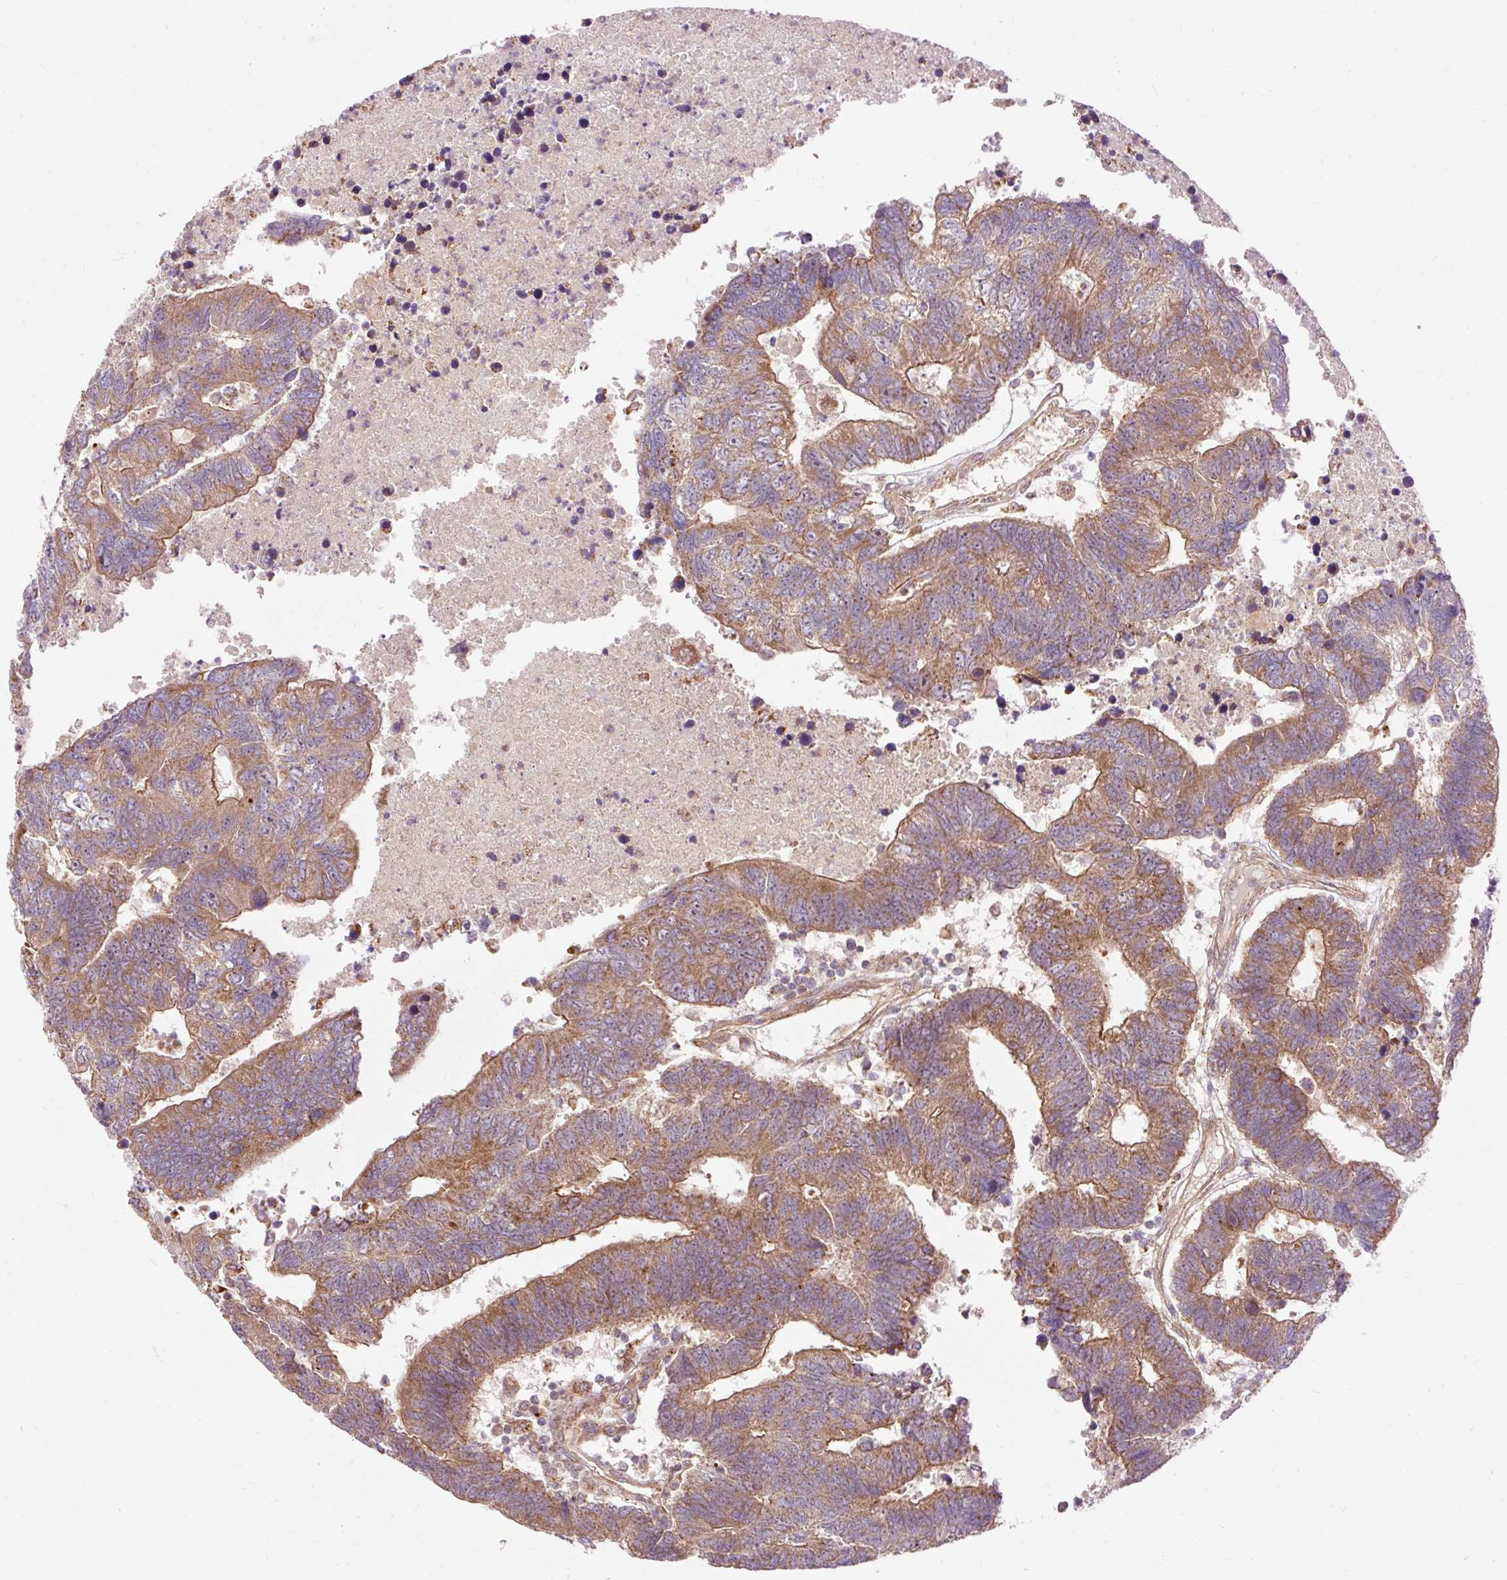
{"staining": {"intensity": "moderate", "quantity": ">75%", "location": "cytoplasmic/membranous"}, "tissue": "colorectal cancer", "cell_type": "Tumor cells", "image_type": "cancer", "snomed": [{"axis": "morphology", "description": "Adenocarcinoma, NOS"}, {"axis": "topography", "description": "Colon"}], "caption": "Colorectal cancer (adenocarcinoma) stained for a protein exhibits moderate cytoplasmic/membranous positivity in tumor cells.", "gene": "RIPOR3", "patient": {"sex": "female", "age": 48}}